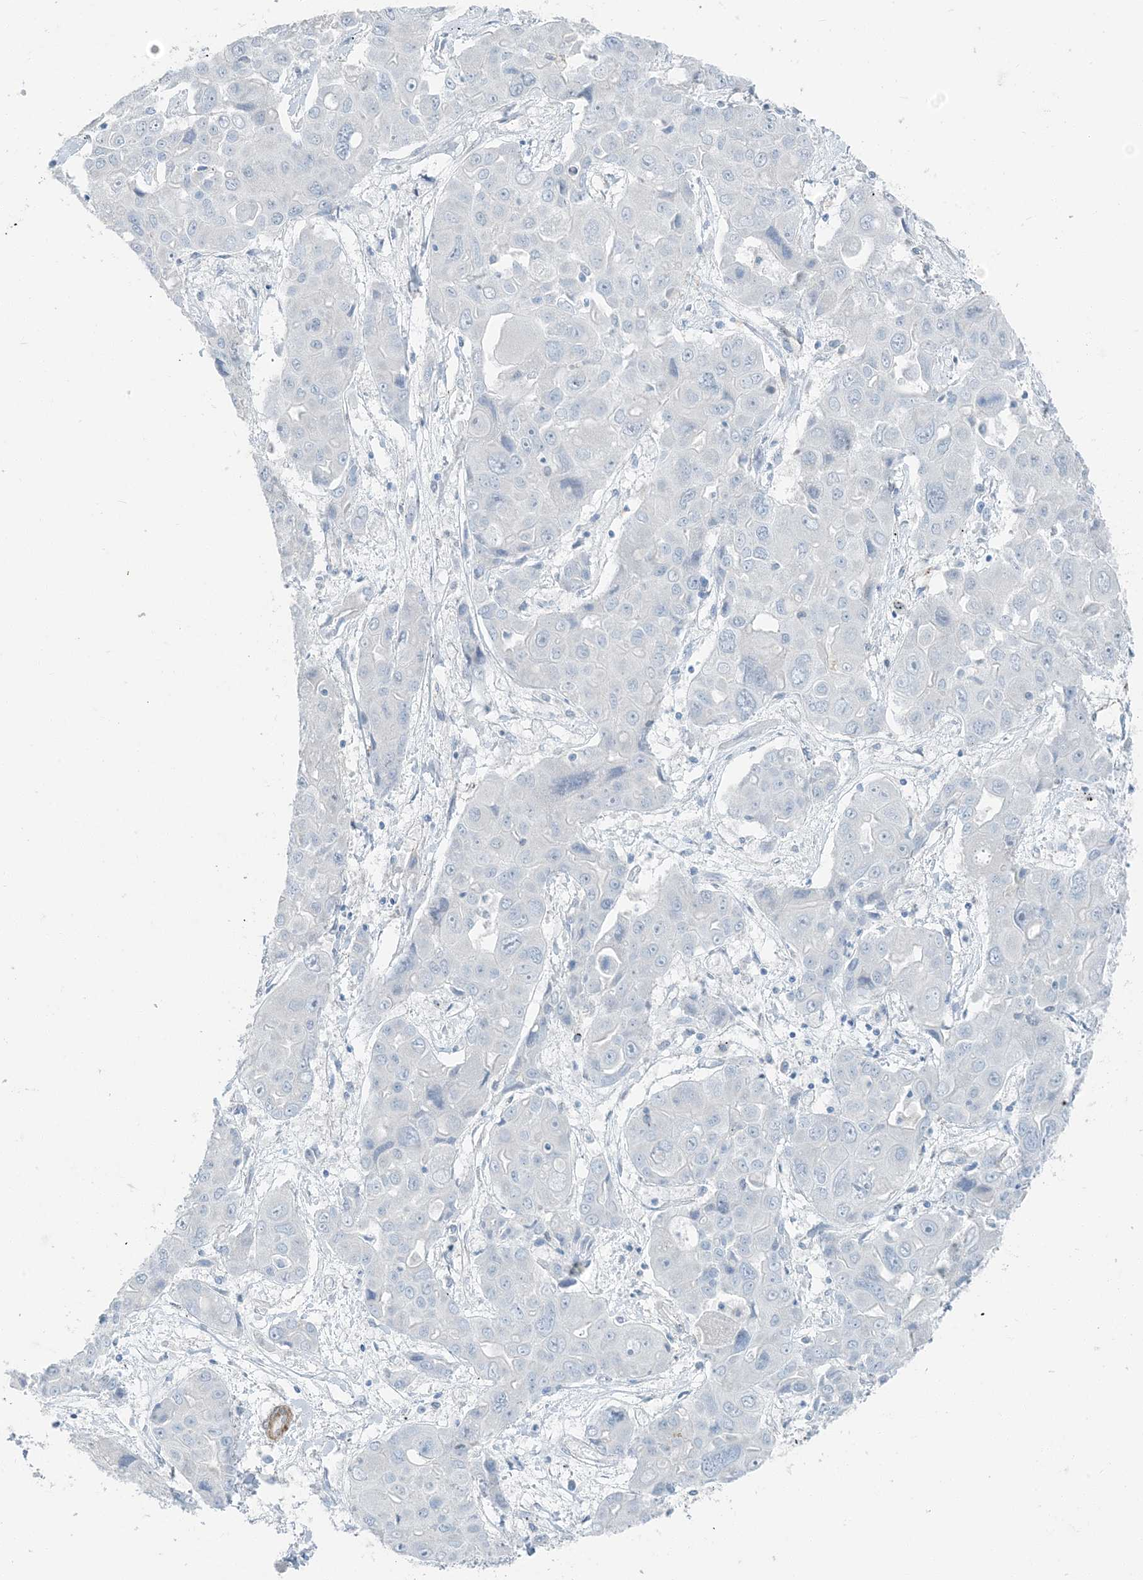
{"staining": {"intensity": "negative", "quantity": "none", "location": "none"}, "tissue": "liver cancer", "cell_type": "Tumor cells", "image_type": "cancer", "snomed": [{"axis": "morphology", "description": "Cholangiocarcinoma"}, {"axis": "topography", "description": "Liver"}], "caption": "Tumor cells are negative for brown protein staining in liver cholangiocarcinoma.", "gene": "PGM5", "patient": {"sex": "male", "age": 67}}